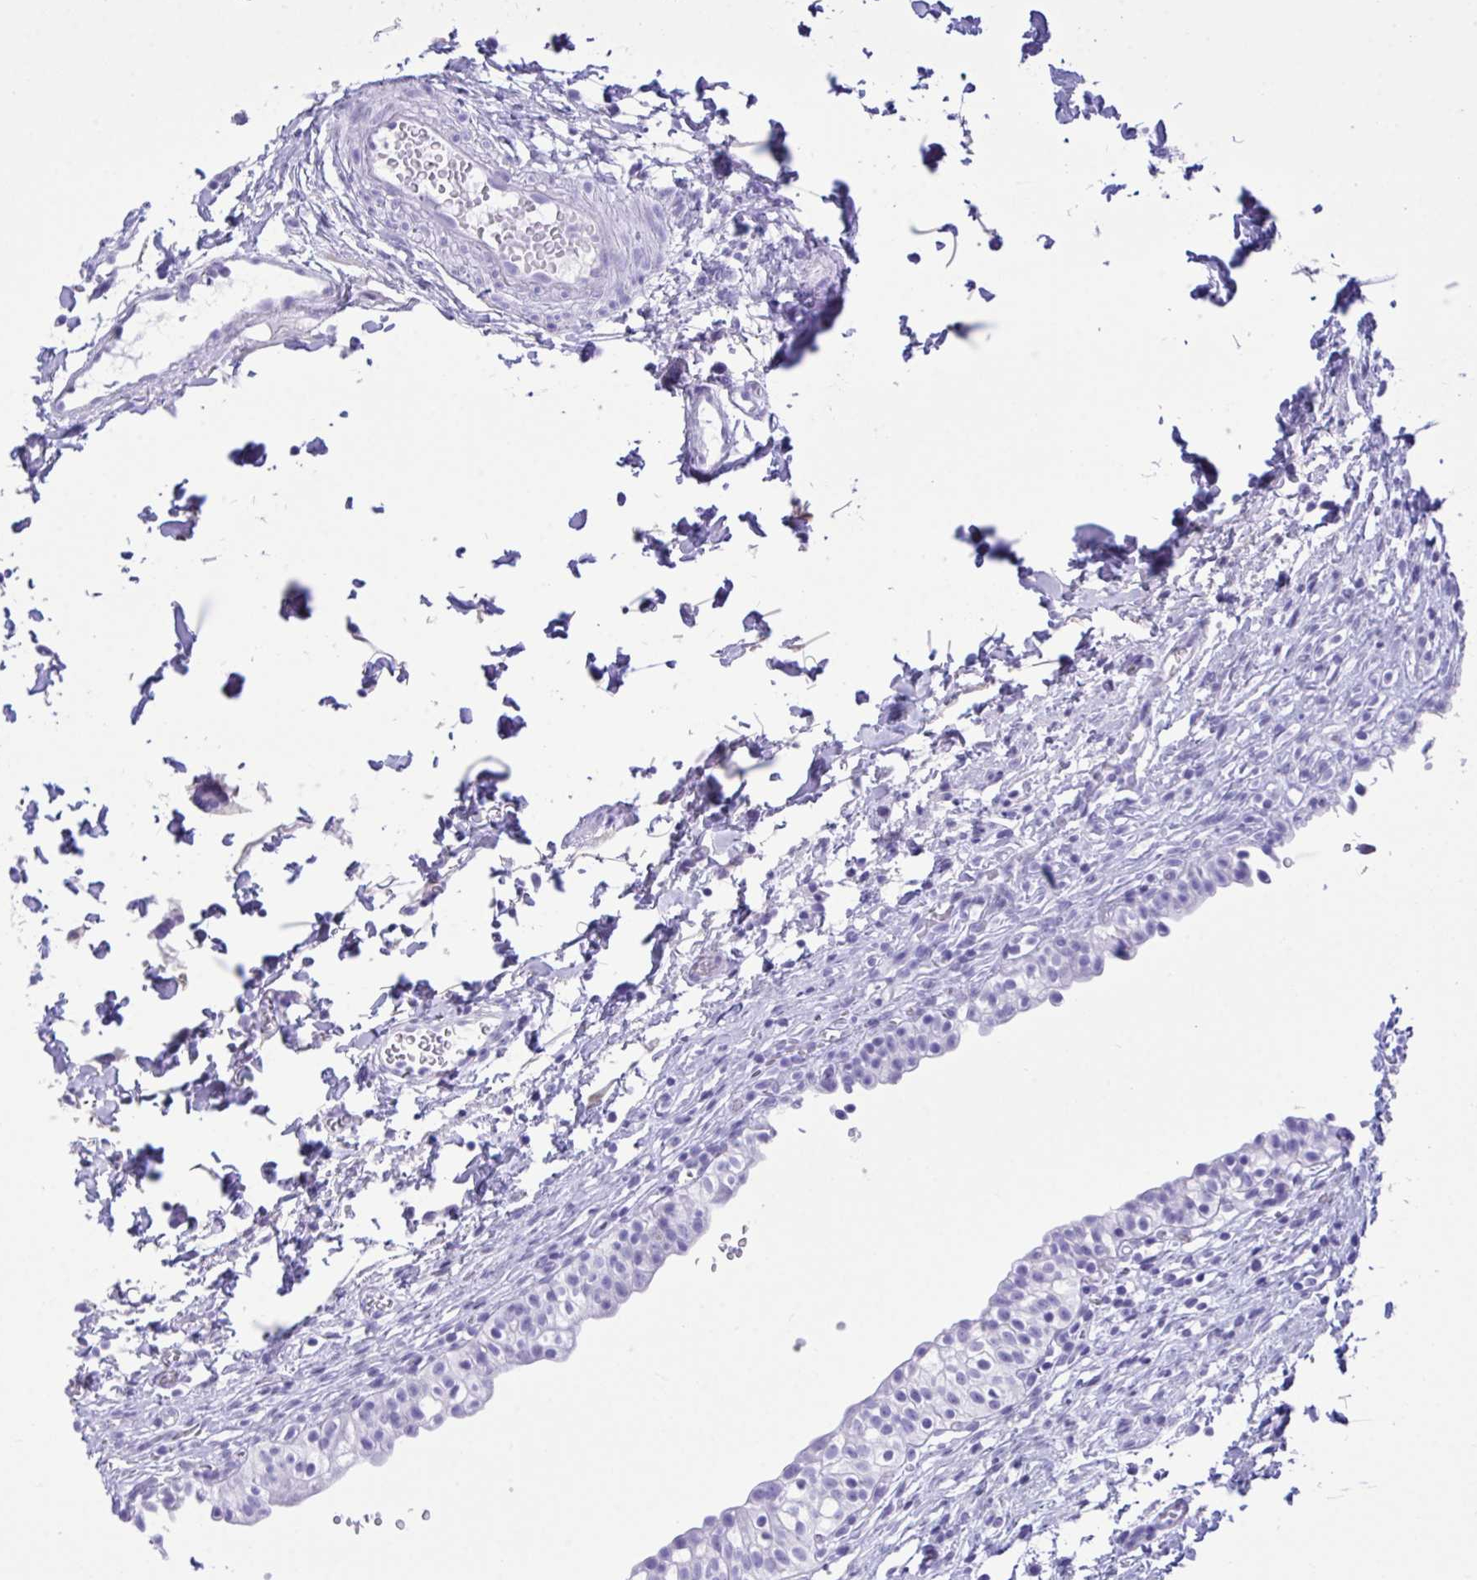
{"staining": {"intensity": "negative", "quantity": "none", "location": "none"}, "tissue": "urinary bladder", "cell_type": "Urothelial cells", "image_type": "normal", "snomed": [{"axis": "morphology", "description": "Normal tissue, NOS"}, {"axis": "topography", "description": "Urinary bladder"}, {"axis": "topography", "description": "Peripheral nerve tissue"}], "caption": "This histopathology image is of unremarkable urinary bladder stained with IHC to label a protein in brown with the nuclei are counter-stained blue. There is no staining in urothelial cells.", "gene": "BEX5", "patient": {"sex": "male", "age": 55}}